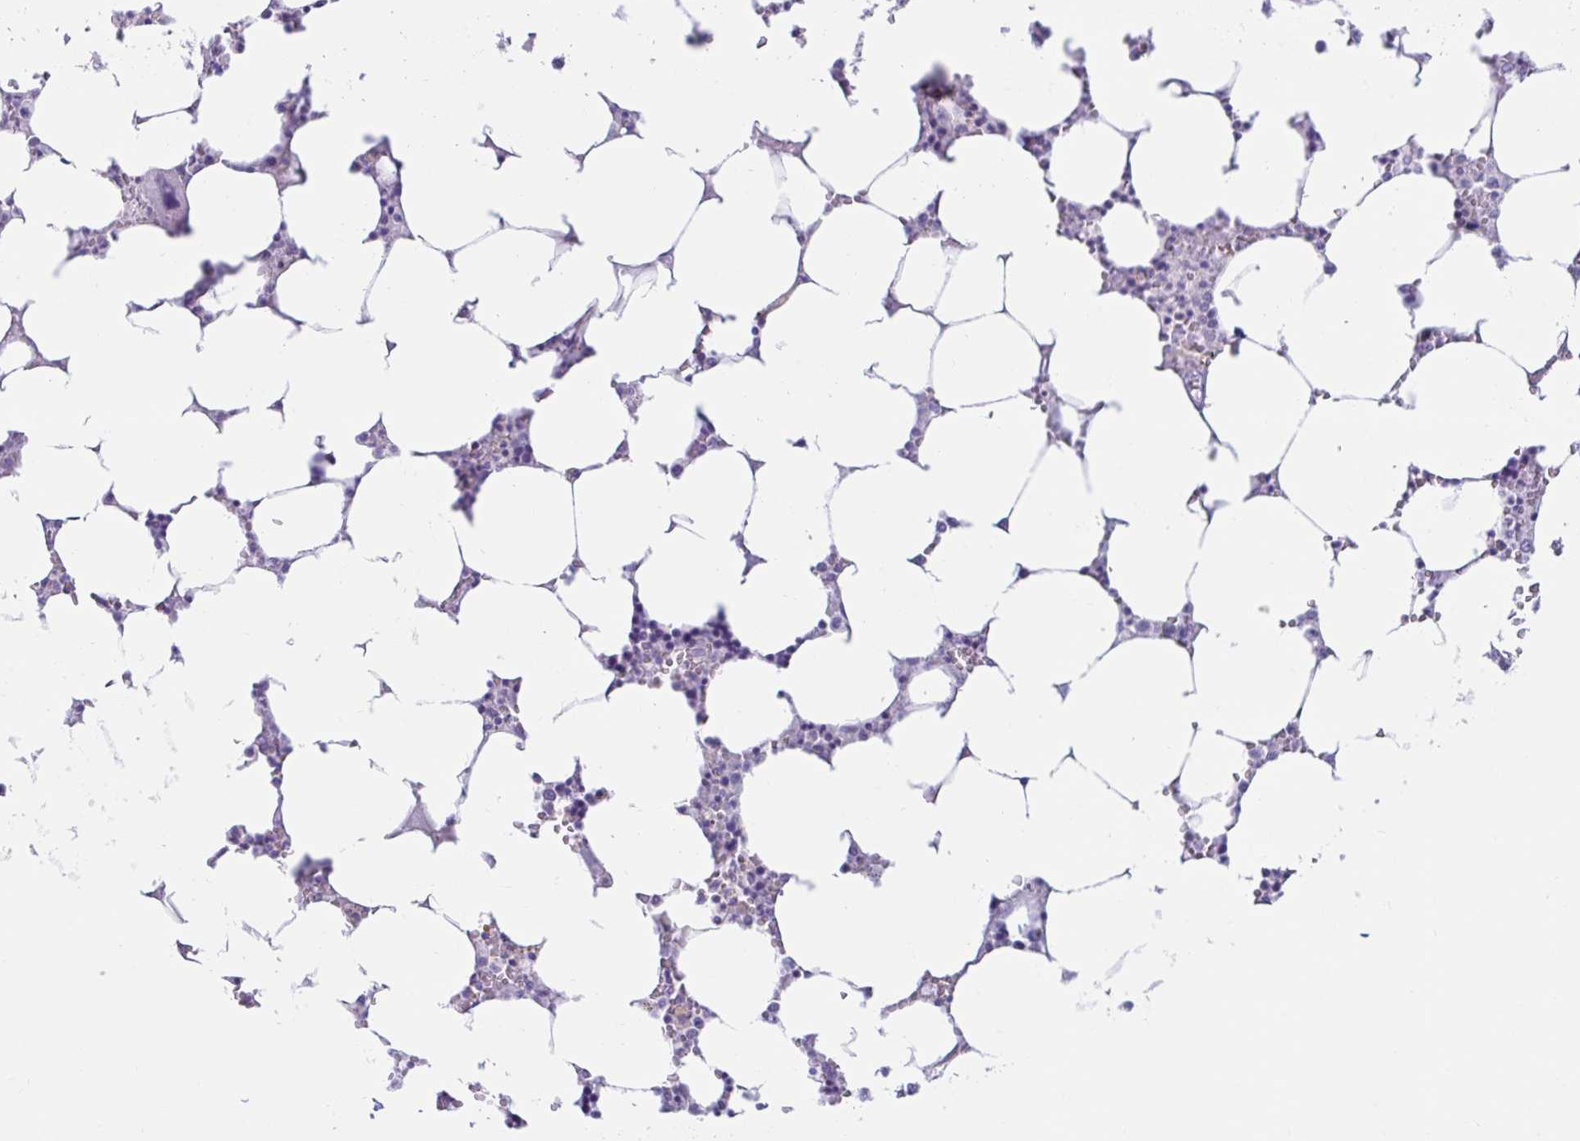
{"staining": {"intensity": "negative", "quantity": "none", "location": "none"}, "tissue": "bone marrow", "cell_type": "Hematopoietic cells", "image_type": "normal", "snomed": [{"axis": "morphology", "description": "Normal tissue, NOS"}, {"axis": "topography", "description": "Bone marrow"}], "caption": "DAB (3,3'-diaminobenzidine) immunohistochemical staining of normal bone marrow shows no significant positivity in hematopoietic cells.", "gene": "BEST1", "patient": {"sex": "male", "age": 64}}